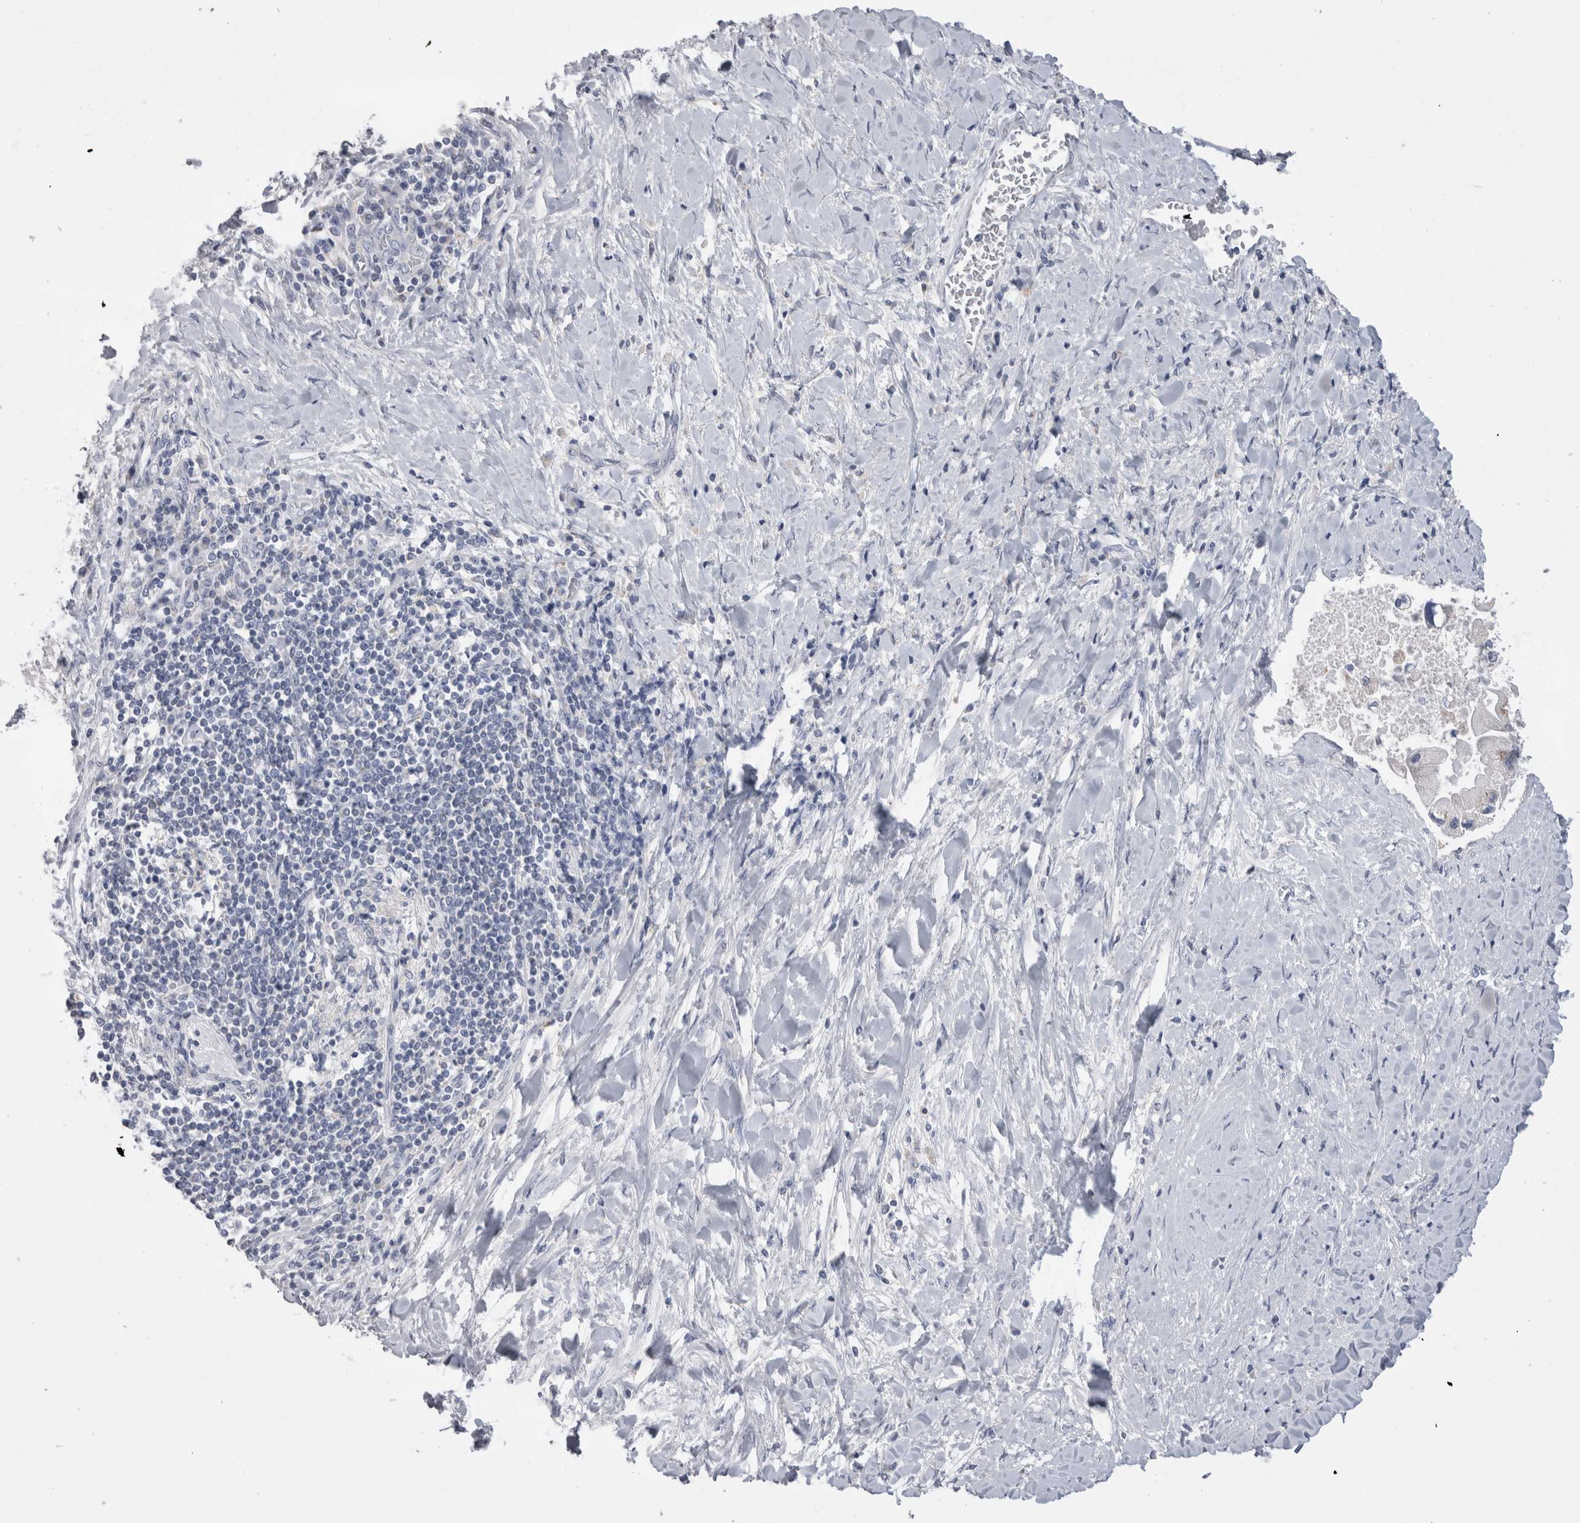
{"staining": {"intensity": "negative", "quantity": "none", "location": "none"}, "tissue": "liver cancer", "cell_type": "Tumor cells", "image_type": "cancer", "snomed": [{"axis": "morphology", "description": "Cholangiocarcinoma"}, {"axis": "topography", "description": "Liver"}], "caption": "Immunohistochemistry image of liver cancer stained for a protein (brown), which reveals no positivity in tumor cells.", "gene": "DHRS4", "patient": {"sex": "male", "age": 50}}